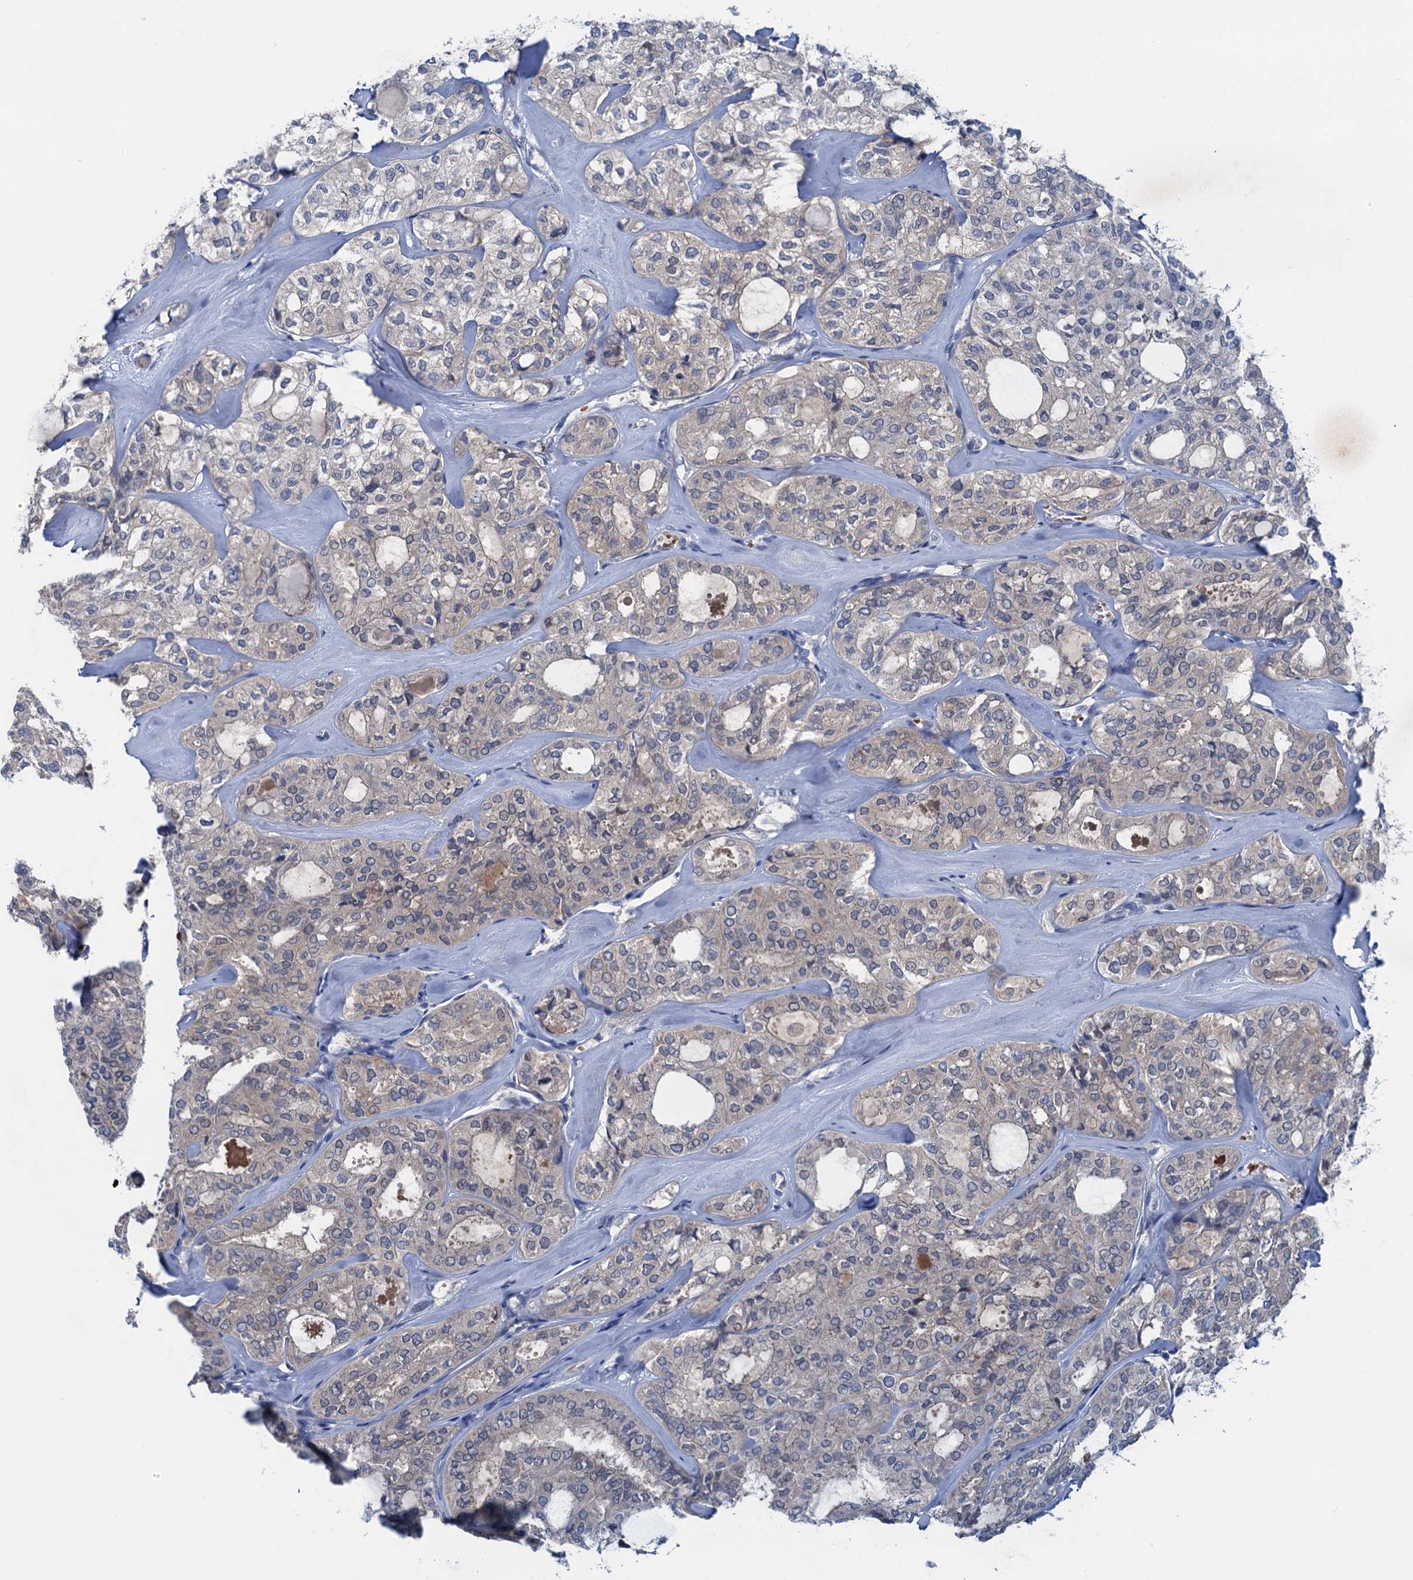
{"staining": {"intensity": "negative", "quantity": "none", "location": "none"}, "tissue": "thyroid cancer", "cell_type": "Tumor cells", "image_type": "cancer", "snomed": [{"axis": "morphology", "description": "Follicular adenoma carcinoma, NOS"}, {"axis": "topography", "description": "Thyroid gland"}], "caption": "An image of human thyroid follicular adenoma carcinoma is negative for staining in tumor cells.", "gene": "RTKN2", "patient": {"sex": "male", "age": 75}}